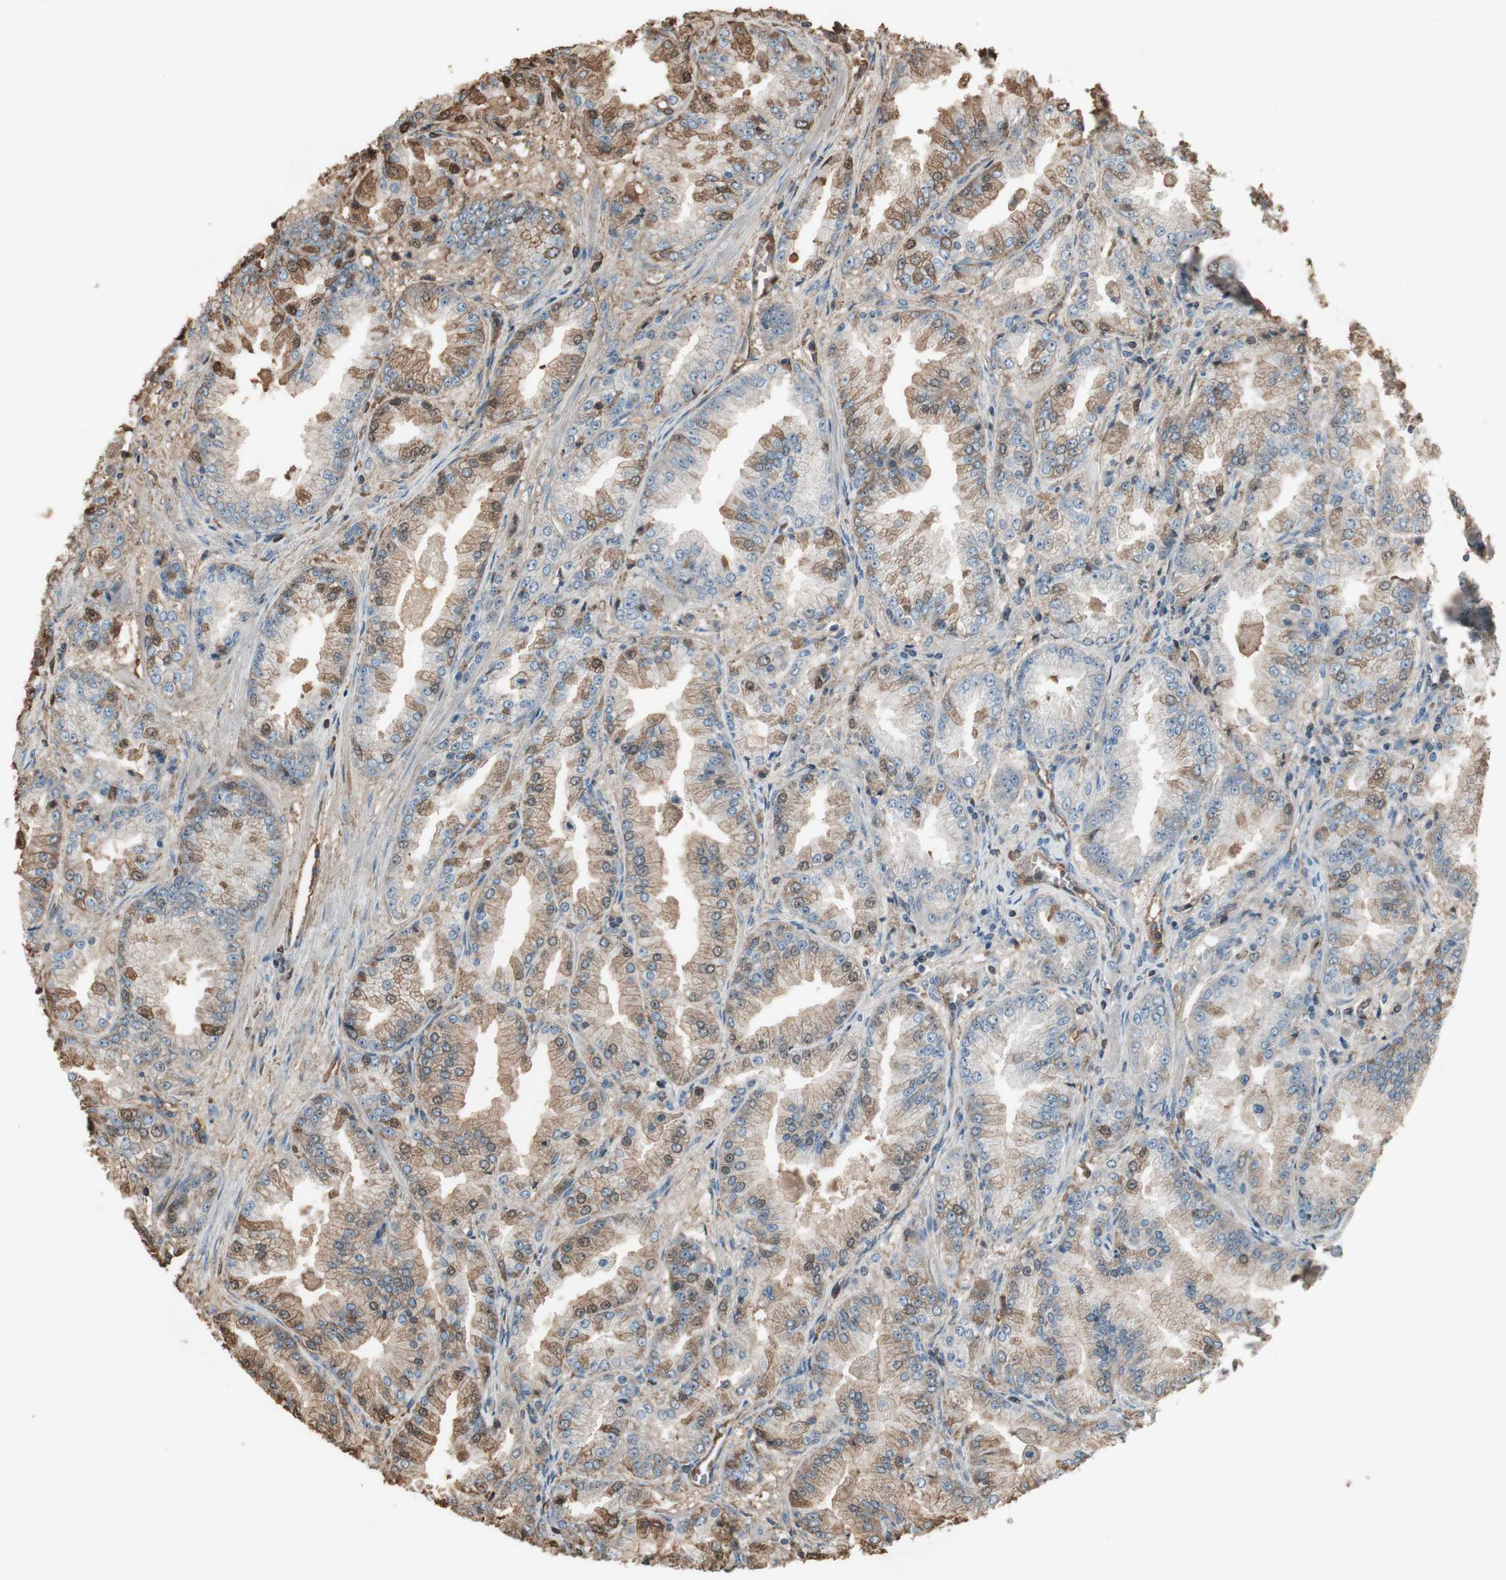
{"staining": {"intensity": "moderate", "quantity": "25%-75%", "location": "cytoplasmic/membranous"}, "tissue": "prostate cancer", "cell_type": "Tumor cells", "image_type": "cancer", "snomed": [{"axis": "morphology", "description": "Adenocarcinoma, High grade"}, {"axis": "topography", "description": "Prostate"}], "caption": "Protein expression by immunohistochemistry exhibits moderate cytoplasmic/membranous positivity in about 25%-75% of tumor cells in prostate cancer.", "gene": "MMP14", "patient": {"sex": "male", "age": 61}}